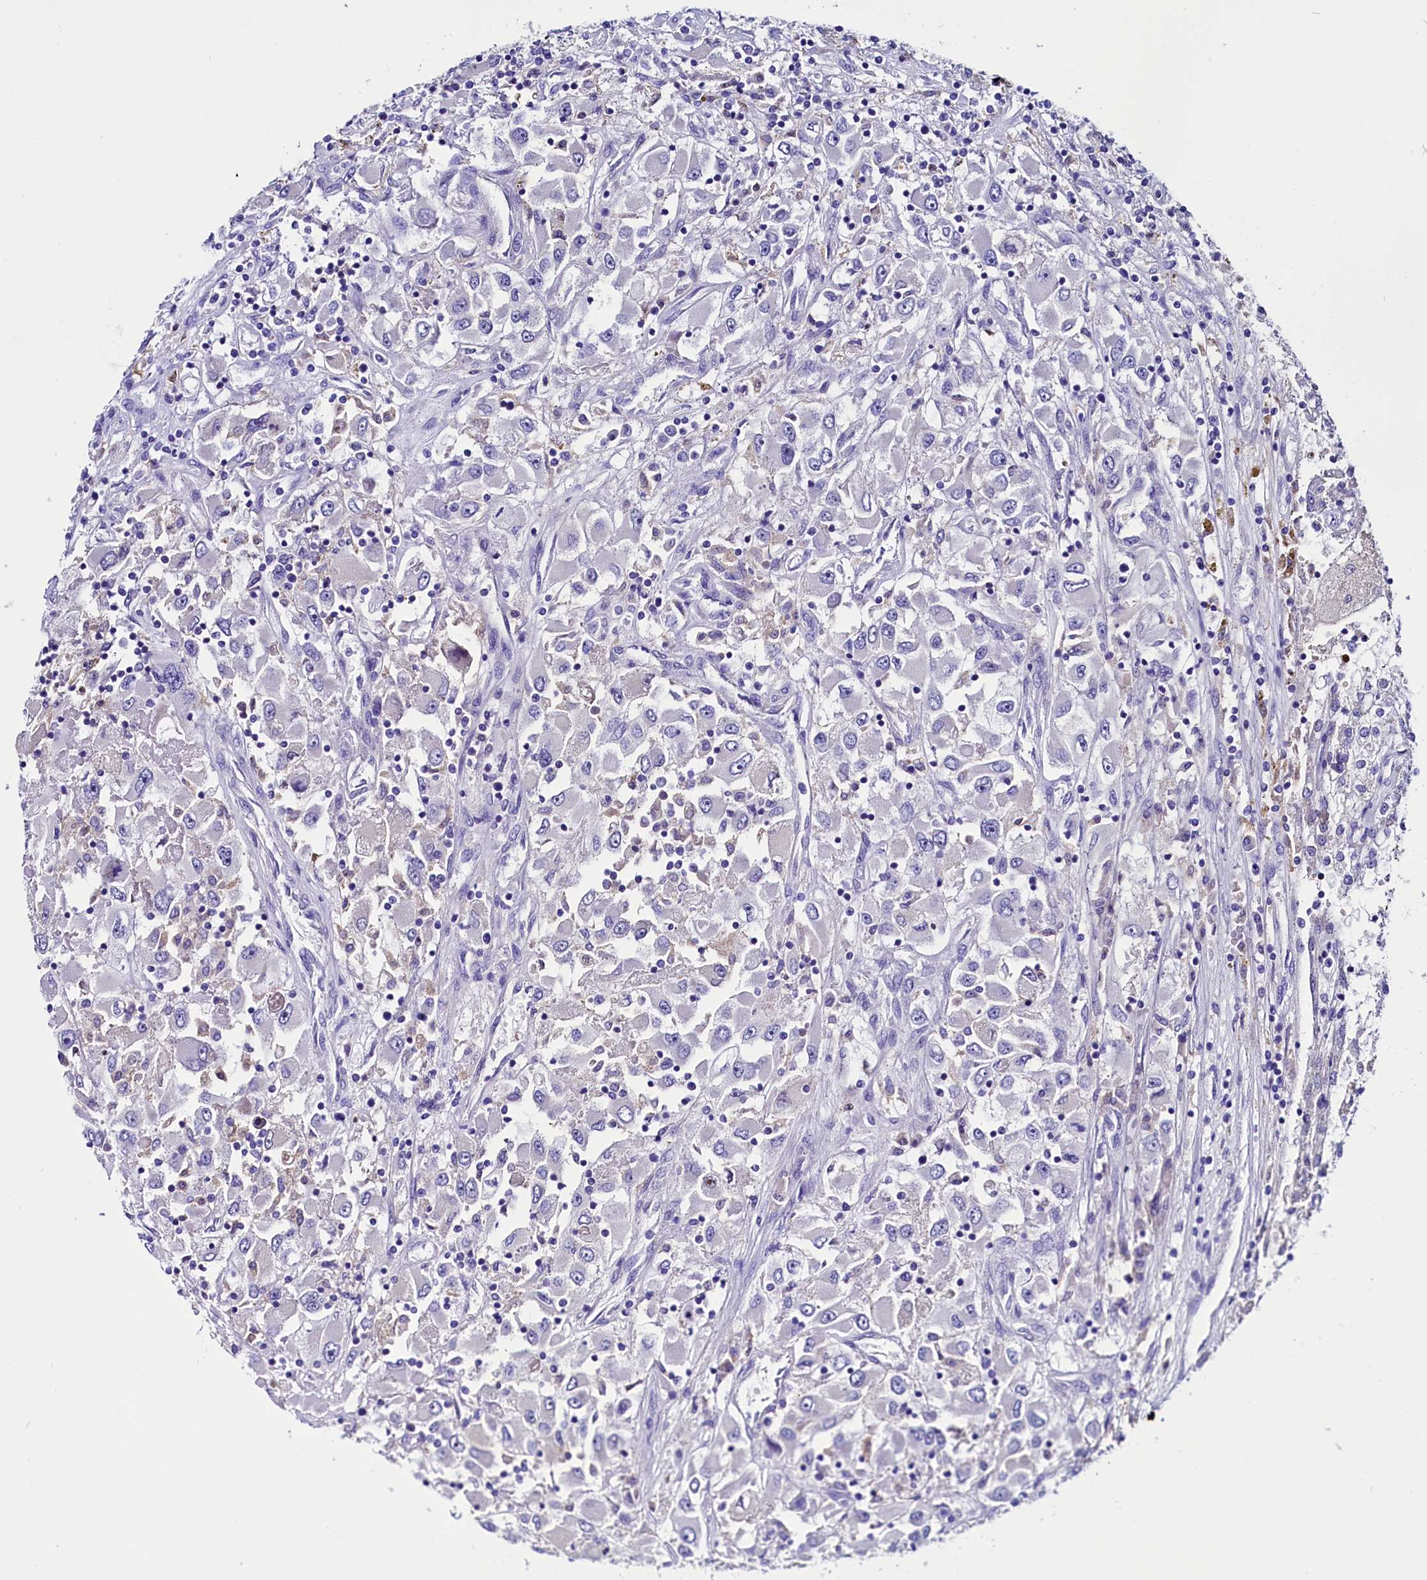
{"staining": {"intensity": "negative", "quantity": "none", "location": "none"}, "tissue": "renal cancer", "cell_type": "Tumor cells", "image_type": "cancer", "snomed": [{"axis": "morphology", "description": "Adenocarcinoma, NOS"}, {"axis": "topography", "description": "Kidney"}], "caption": "Tumor cells show no significant expression in adenocarcinoma (renal). The staining was performed using DAB (3,3'-diaminobenzidine) to visualize the protein expression in brown, while the nuclei were stained in blue with hematoxylin (Magnification: 20x).", "gene": "CCBE1", "patient": {"sex": "female", "age": 52}}